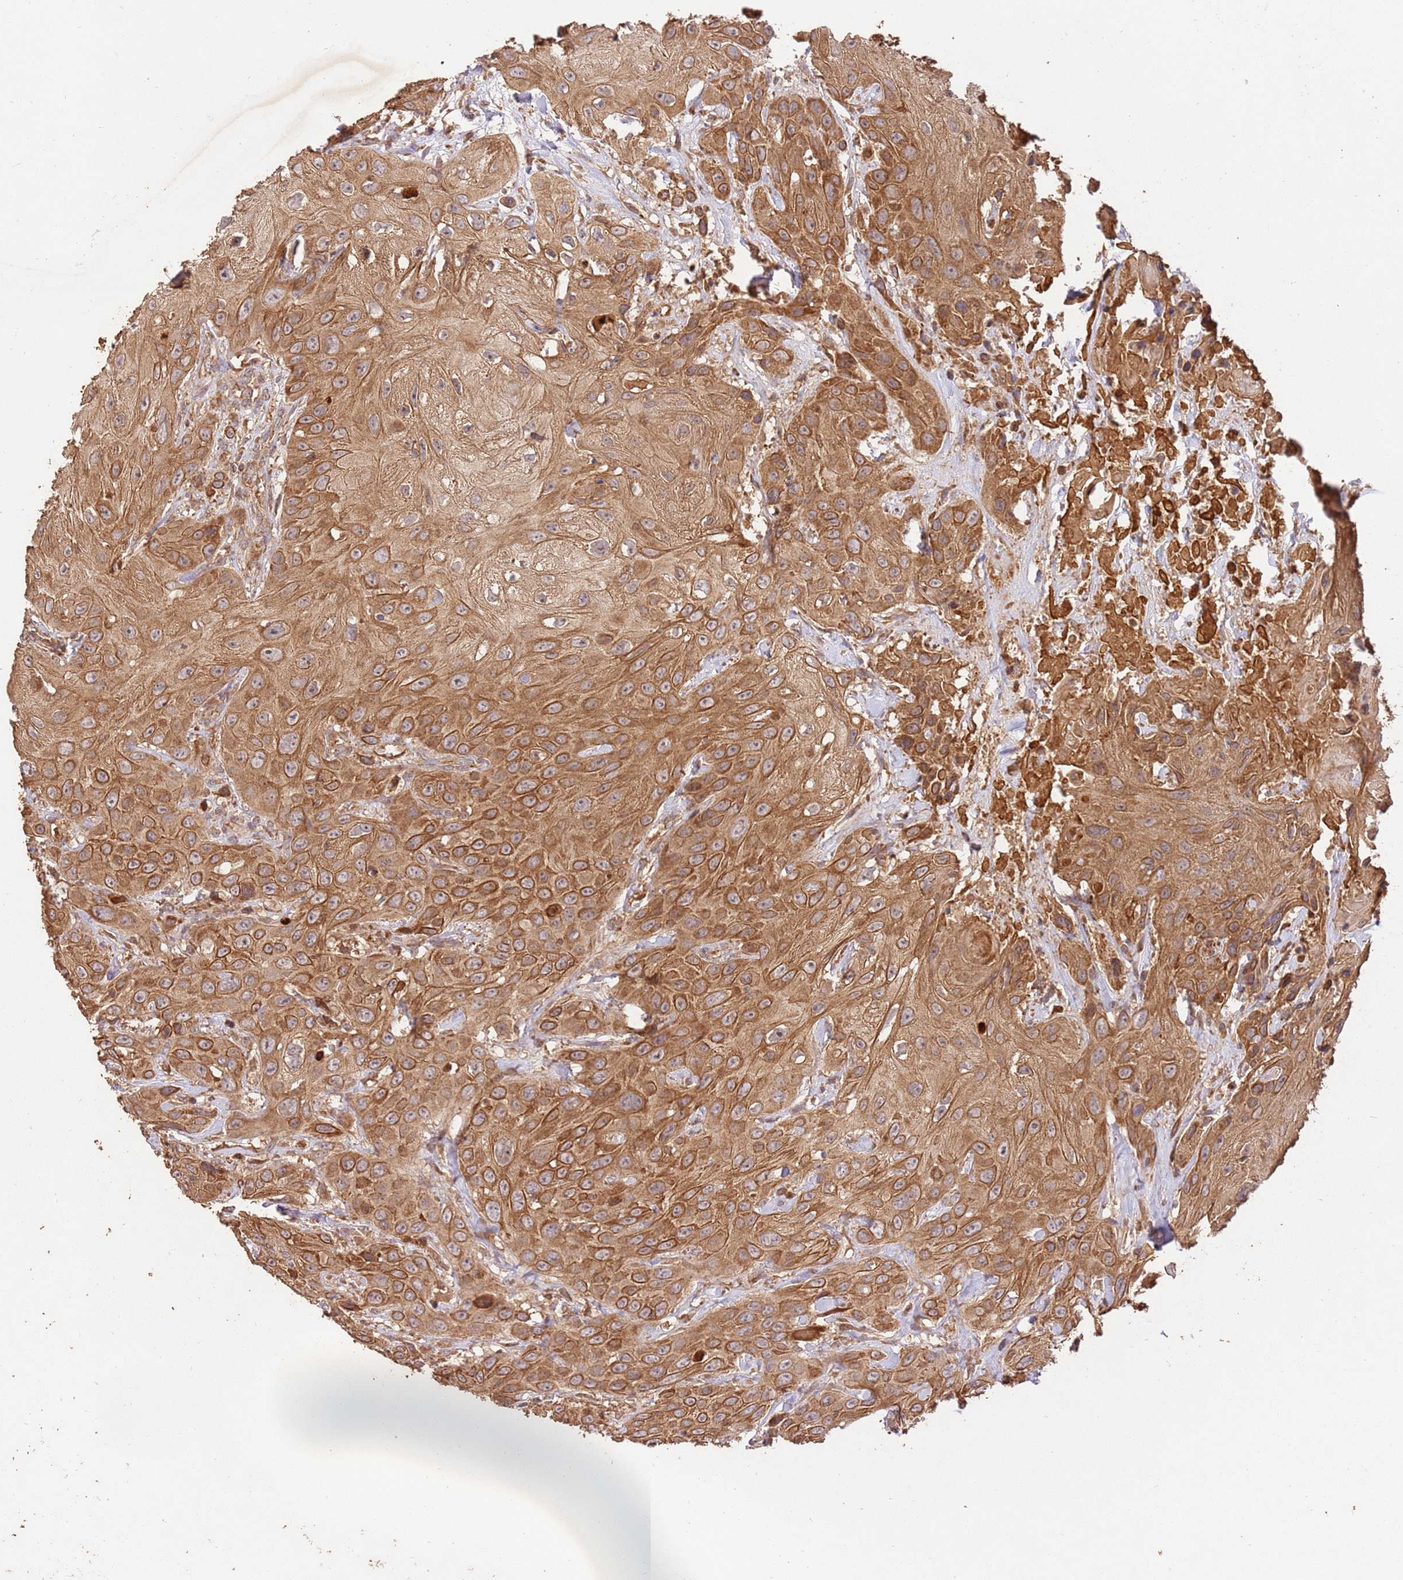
{"staining": {"intensity": "moderate", "quantity": ">75%", "location": "cytoplasmic/membranous"}, "tissue": "head and neck cancer", "cell_type": "Tumor cells", "image_type": "cancer", "snomed": [{"axis": "morphology", "description": "Squamous cell carcinoma, NOS"}, {"axis": "topography", "description": "Head-Neck"}], "caption": "Immunohistochemistry (IHC) of human squamous cell carcinoma (head and neck) exhibits medium levels of moderate cytoplasmic/membranous expression in approximately >75% of tumor cells. The staining is performed using DAB (3,3'-diaminobenzidine) brown chromogen to label protein expression. The nuclei are counter-stained blue using hematoxylin.", "gene": "LRRC28", "patient": {"sex": "male", "age": 81}}